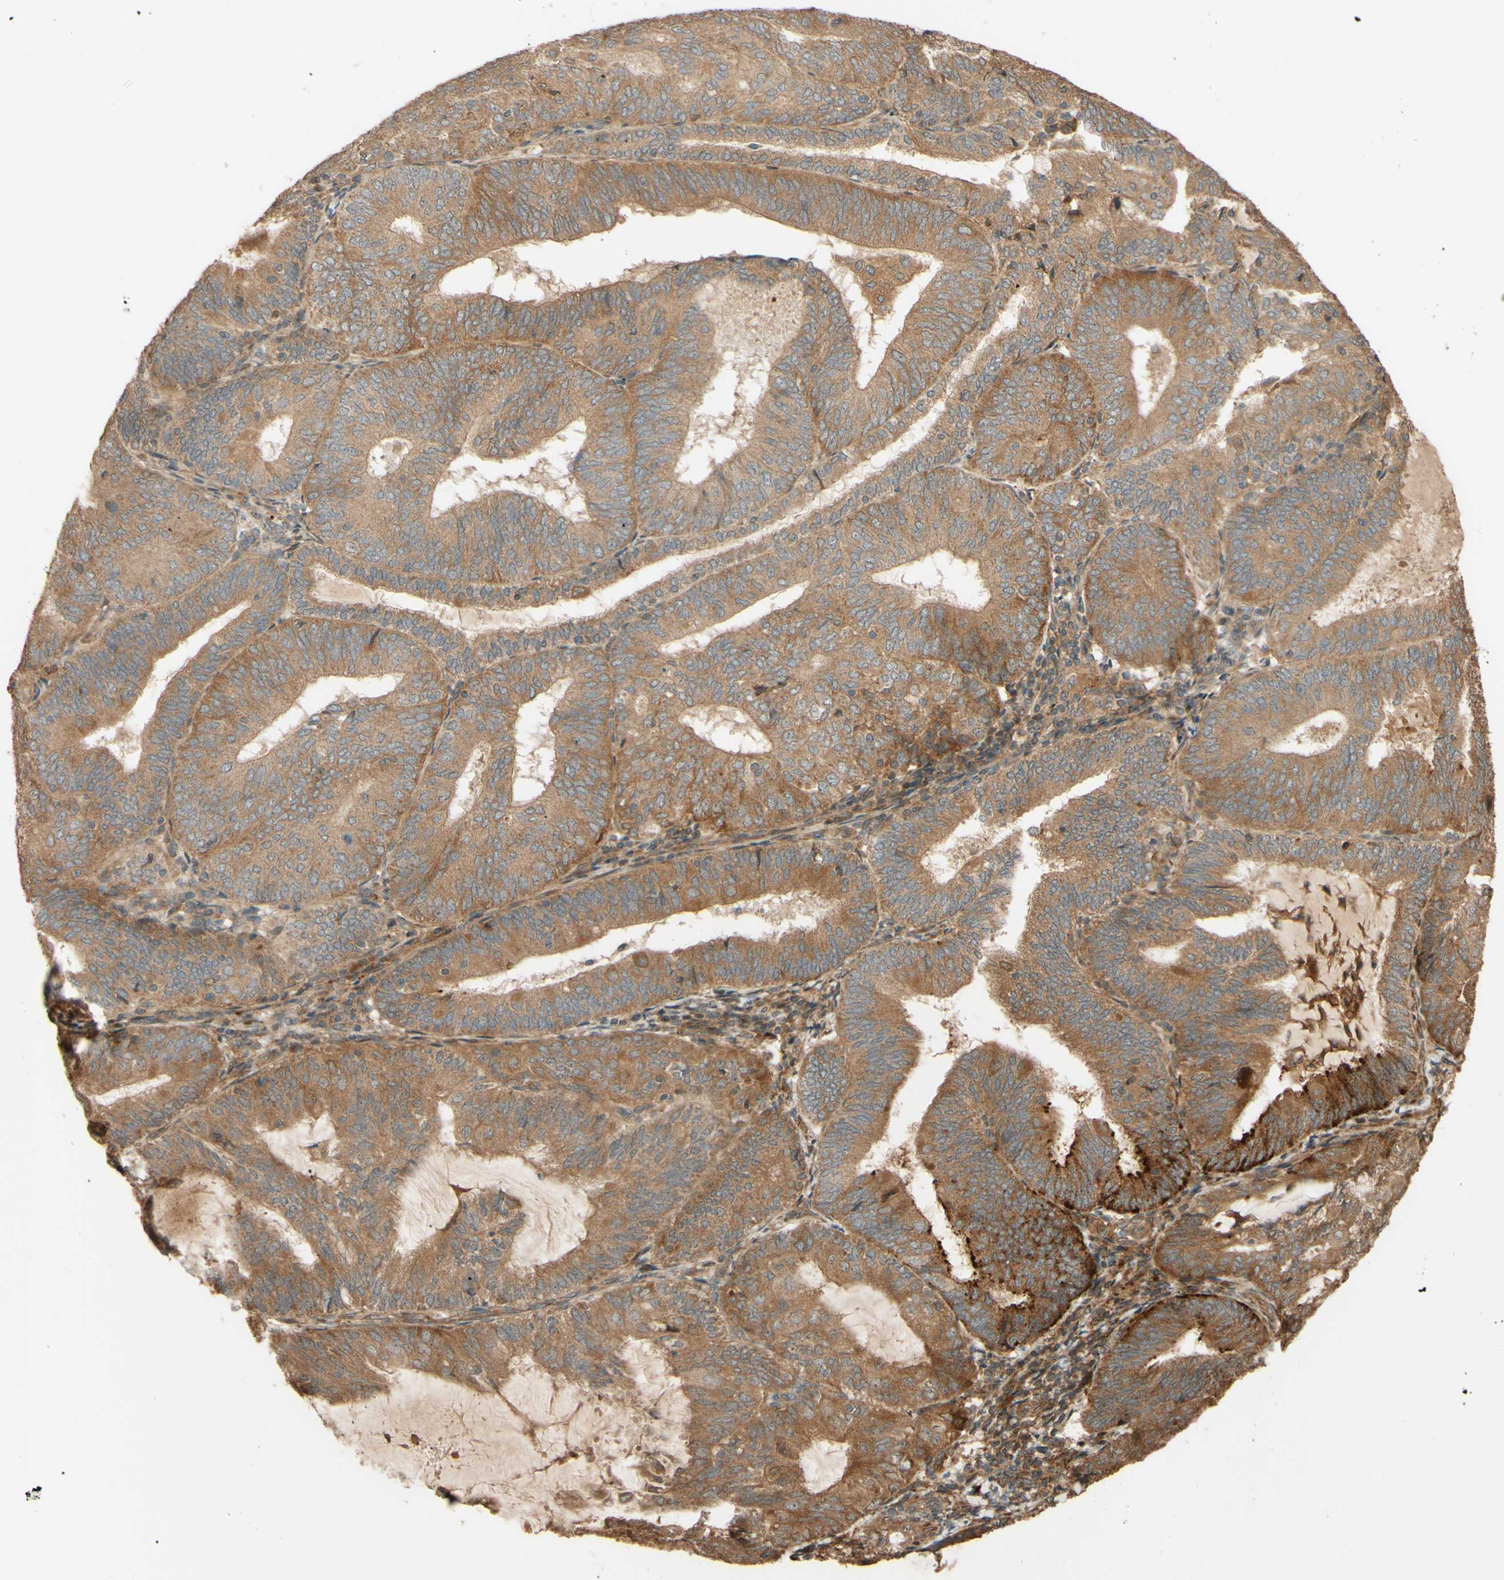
{"staining": {"intensity": "moderate", "quantity": ">75%", "location": "cytoplasmic/membranous"}, "tissue": "endometrial cancer", "cell_type": "Tumor cells", "image_type": "cancer", "snomed": [{"axis": "morphology", "description": "Adenocarcinoma, NOS"}, {"axis": "topography", "description": "Endometrium"}], "caption": "The histopathology image reveals staining of endometrial cancer (adenocarcinoma), revealing moderate cytoplasmic/membranous protein positivity (brown color) within tumor cells.", "gene": "RNF19A", "patient": {"sex": "female", "age": 81}}